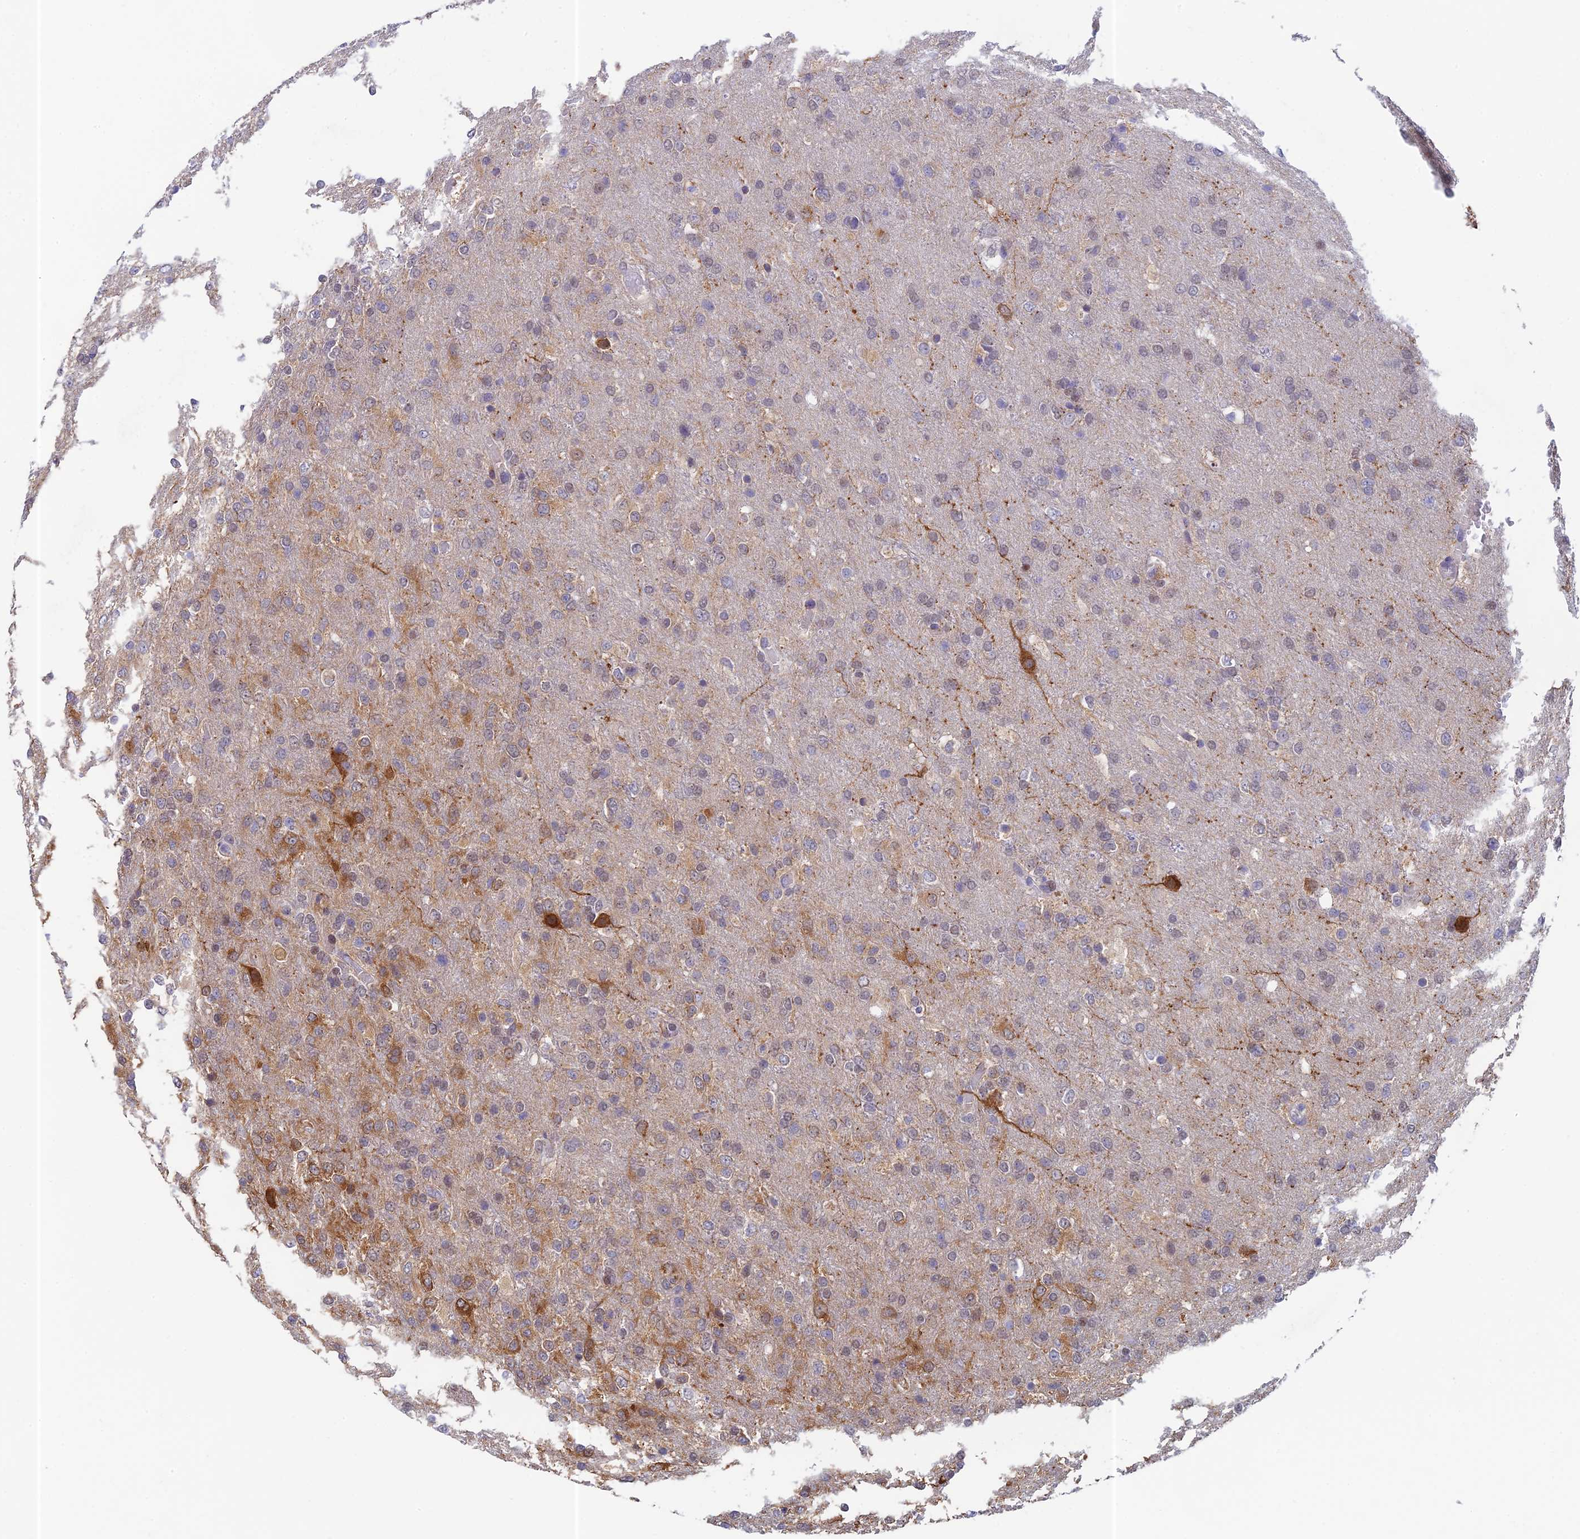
{"staining": {"intensity": "moderate", "quantity": "25%-75%", "location": "cytoplasmic/membranous"}, "tissue": "glioma", "cell_type": "Tumor cells", "image_type": "cancer", "snomed": [{"axis": "morphology", "description": "Glioma, malignant, High grade"}, {"axis": "topography", "description": "Brain"}], "caption": "Malignant high-grade glioma tissue displays moderate cytoplasmic/membranous positivity in approximately 25%-75% of tumor cells", "gene": "MRPL17", "patient": {"sex": "female", "age": 74}}